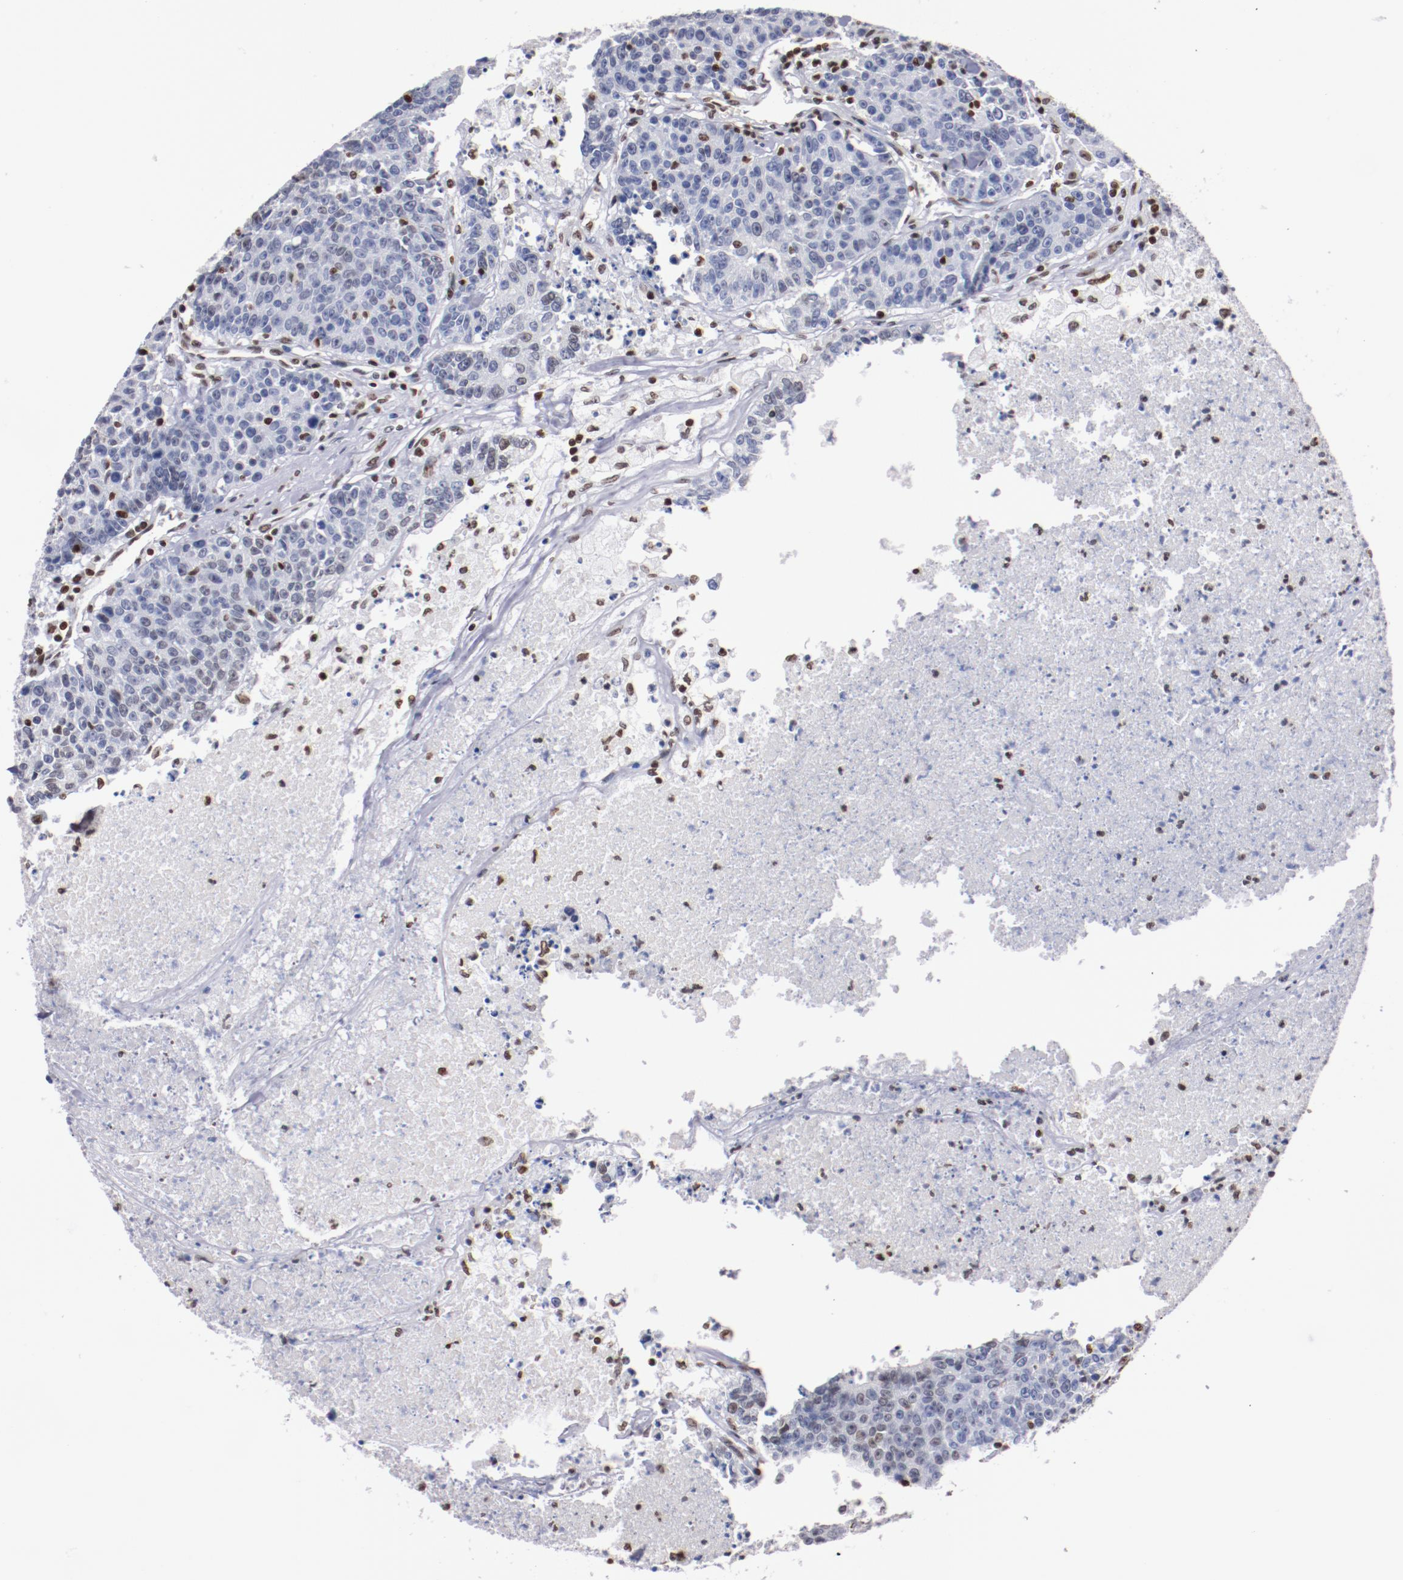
{"staining": {"intensity": "negative", "quantity": "none", "location": "none"}, "tissue": "colorectal cancer", "cell_type": "Tumor cells", "image_type": "cancer", "snomed": [{"axis": "morphology", "description": "Adenocarcinoma, NOS"}, {"axis": "topography", "description": "Colon"}], "caption": "Immunohistochemistry (IHC) micrograph of neoplastic tissue: human colorectal adenocarcinoma stained with DAB shows no significant protein staining in tumor cells.", "gene": "IFI16", "patient": {"sex": "female", "age": 53}}